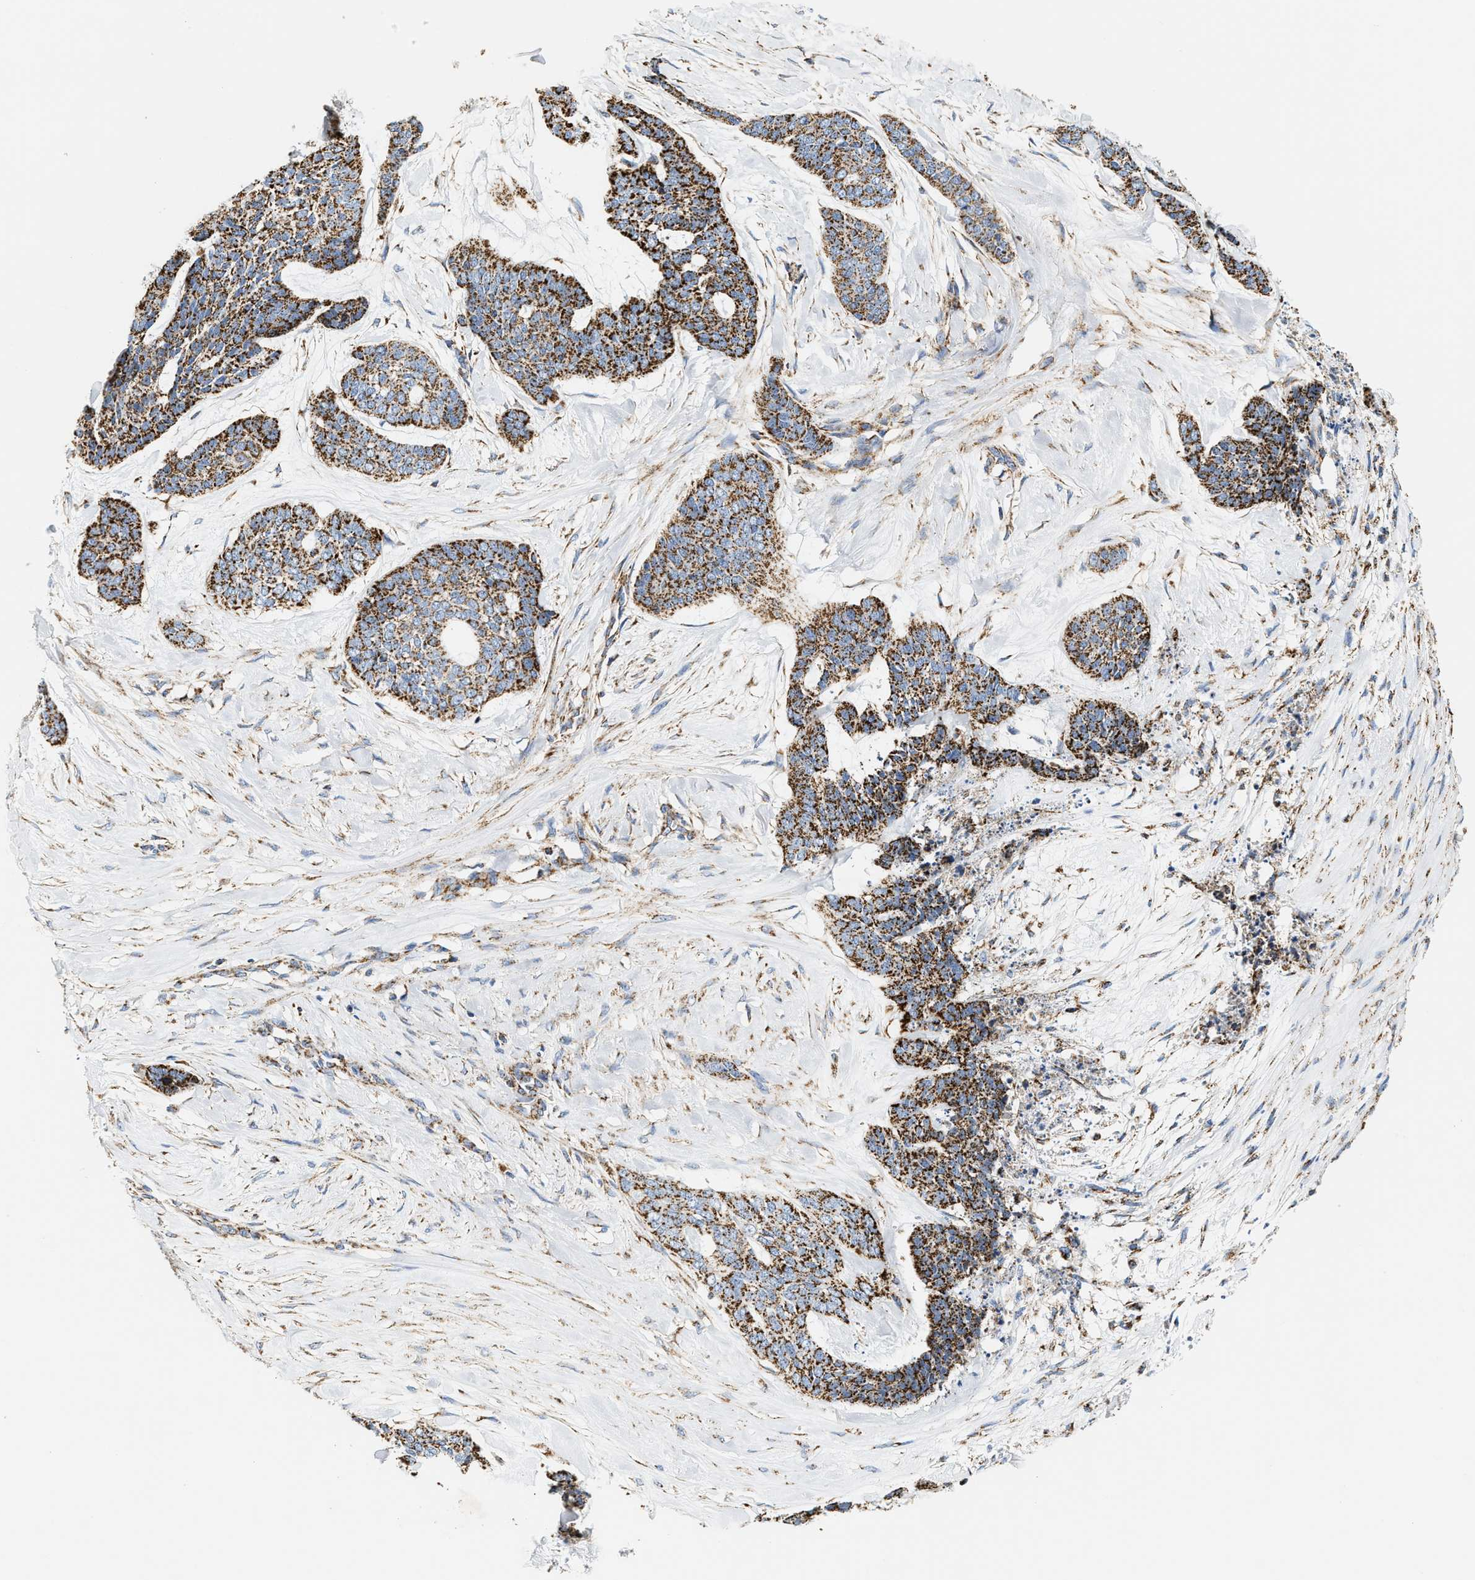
{"staining": {"intensity": "strong", "quantity": ">75%", "location": "cytoplasmic/membranous"}, "tissue": "skin cancer", "cell_type": "Tumor cells", "image_type": "cancer", "snomed": [{"axis": "morphology", "description": "Basal cell carcinoma"}, {"axis": "topography", "description": "Skin"}], "caption": "IHC image of human skin cancer stained for a protein (brown), which displays high levels of strong cytoplasmic/membranous positivity in approximately >75% of tumor cells.", "gene": "SHMT2", "patient": {"sex": "female", "age": 64}}